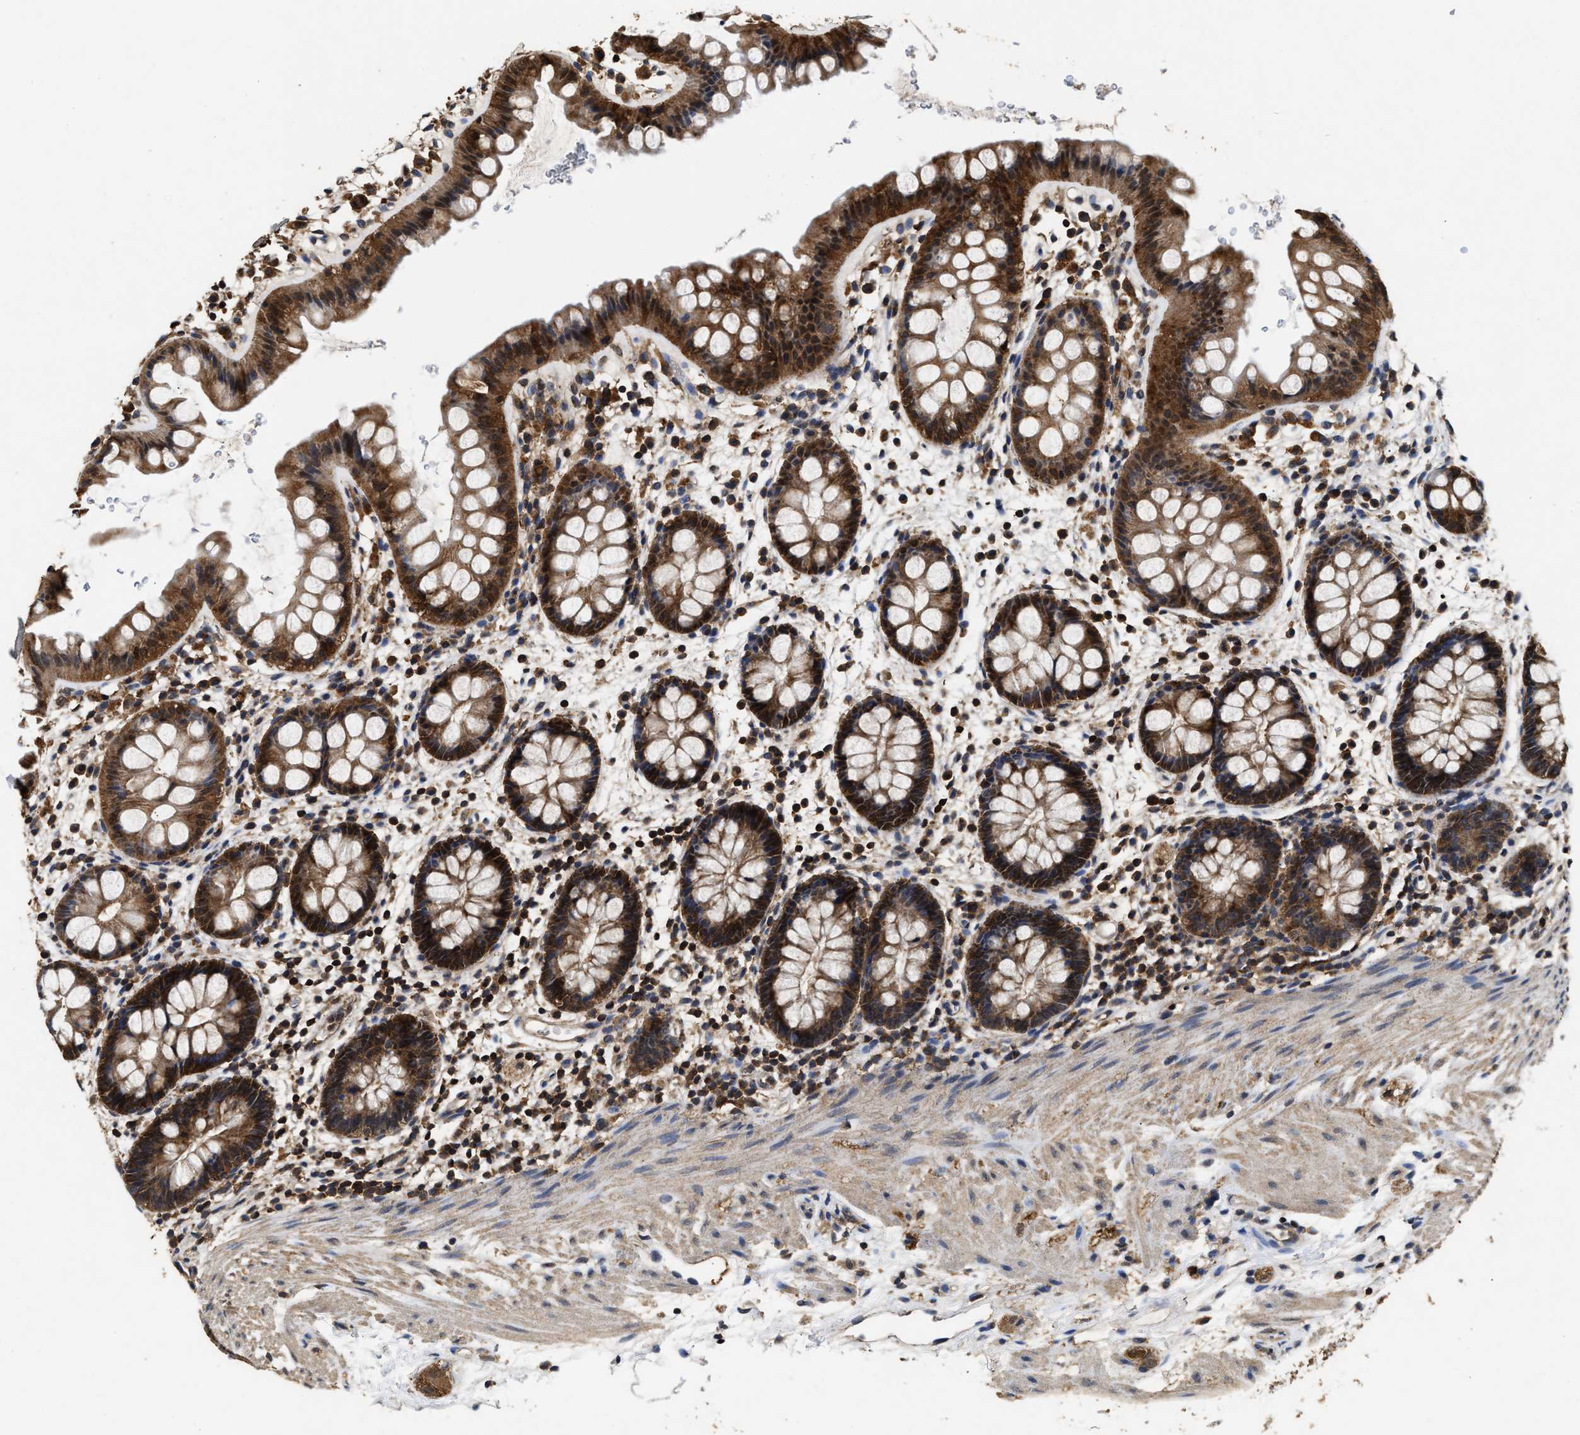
{"staining": {"intensity": "moderate", "quantity": ">75%", "location": "cytoplasmic/membranous,nuclear"}, "tissue": "rectum", "cell_type": "Glandular cells", "image_type": "normal", "snomed": [{"axis": "morphology", "description": "Normal tissue, NOS"}, {"axis": "topography", "description": "Rectum"}], "caption": "Immunohistochemistry (IHC) micrograph of normal rectum: human rectum stained using immunohistochemistry displays medium levels of moderate protein expression localized specifically in the cytoplasmic/membranous,nuclear of glandular cells, appearing as a cytoplasmic/membranous,nuclear brown color.", "gene": "ACAT2", "patient": {"sex": "female", "age": 24}}